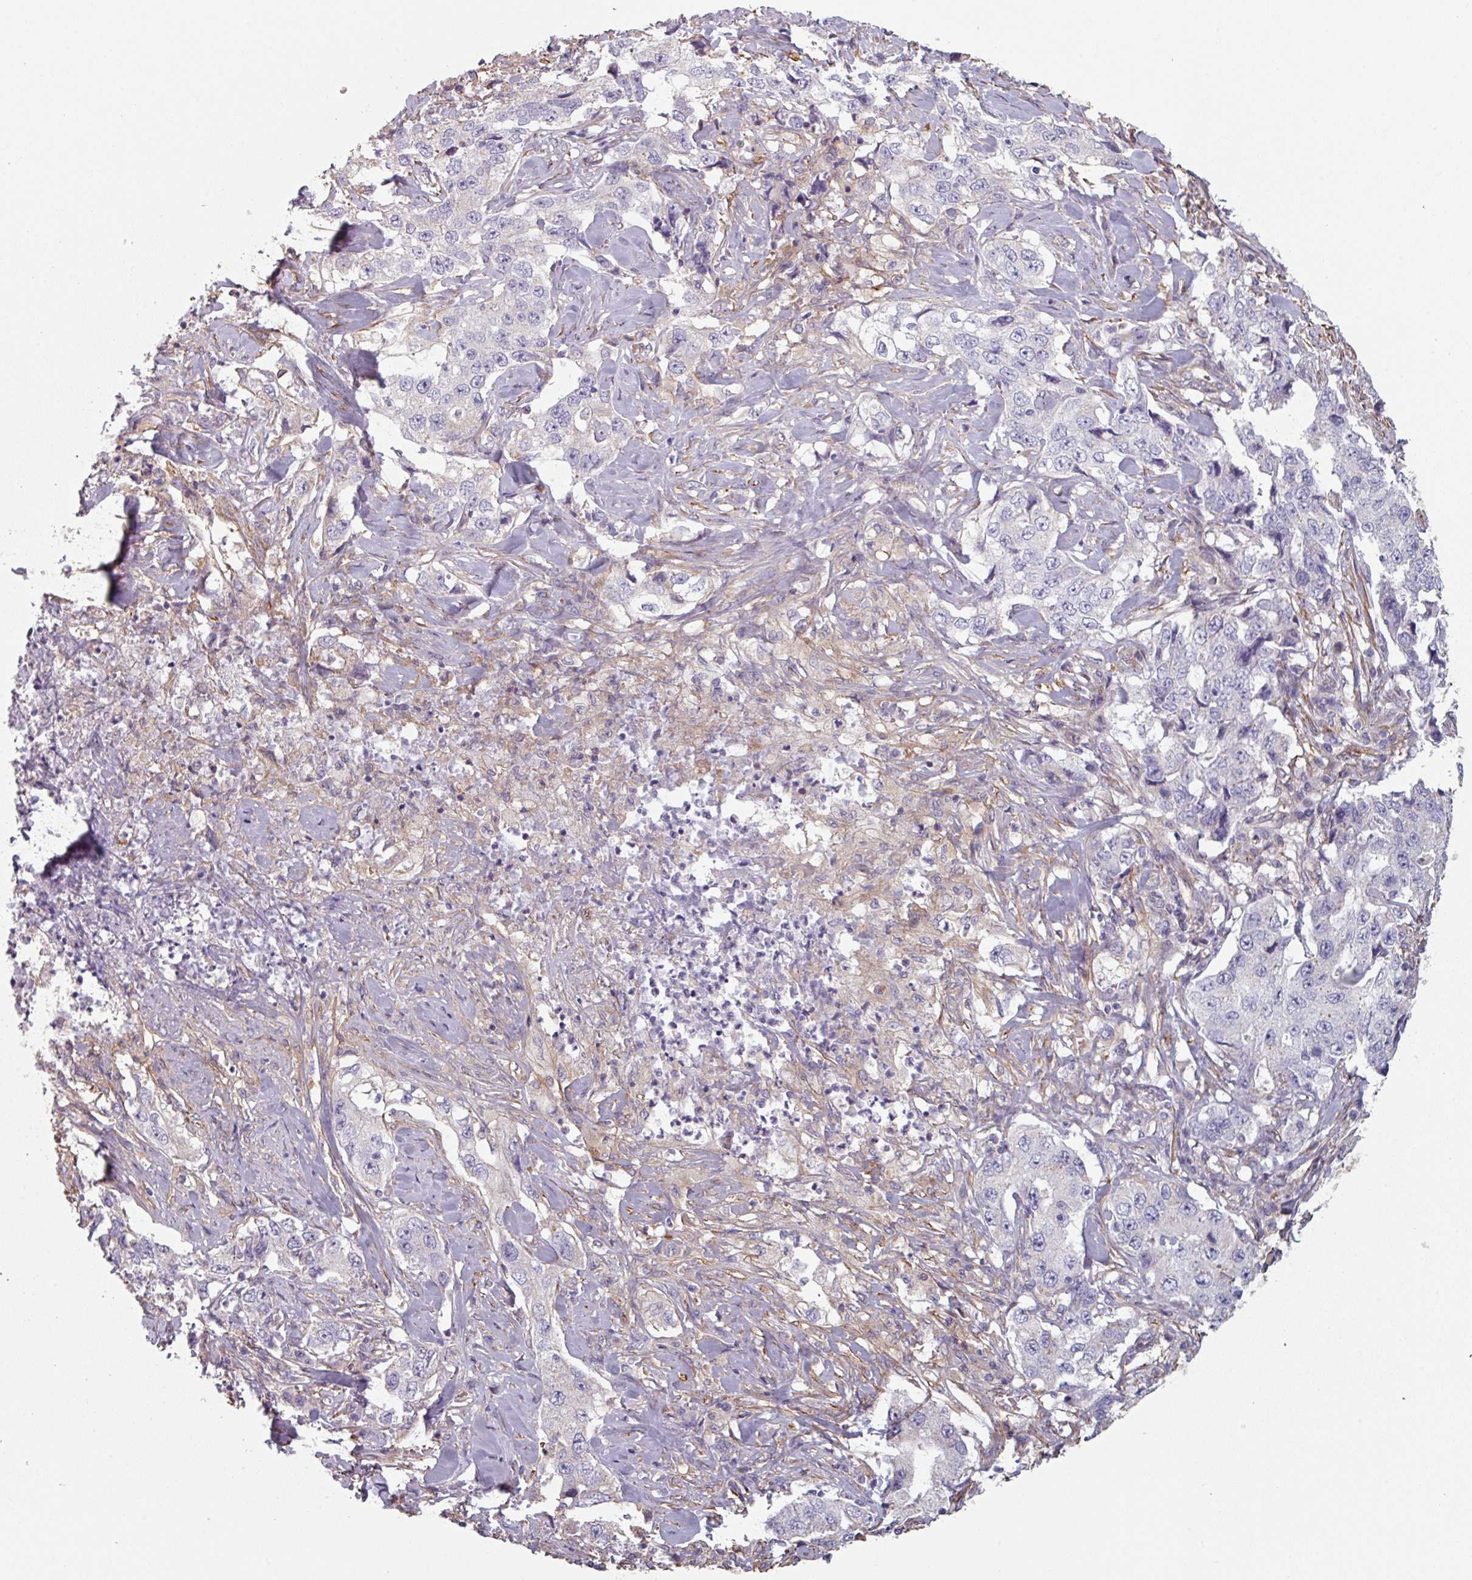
{"staining": {"intensity": "negative", "quantity": "none", "location": "none"}, "tissue": "lung cancer", "cell_type": "Tumor cells", "image_type": "cancer", "snomed": [{"axis": "morphology", "description": "Adenocarcinoma, NOS"}, {"axis": "topography", "description": "Lung"}], "caption": "Human lung cancer (adenocarcinoma) stained for a protein using immunohistochemistry (IHC) exhibits no expression in tumor cells.", "gene": "GSTA4", "patient": {"sex": "female", "age": 51}}